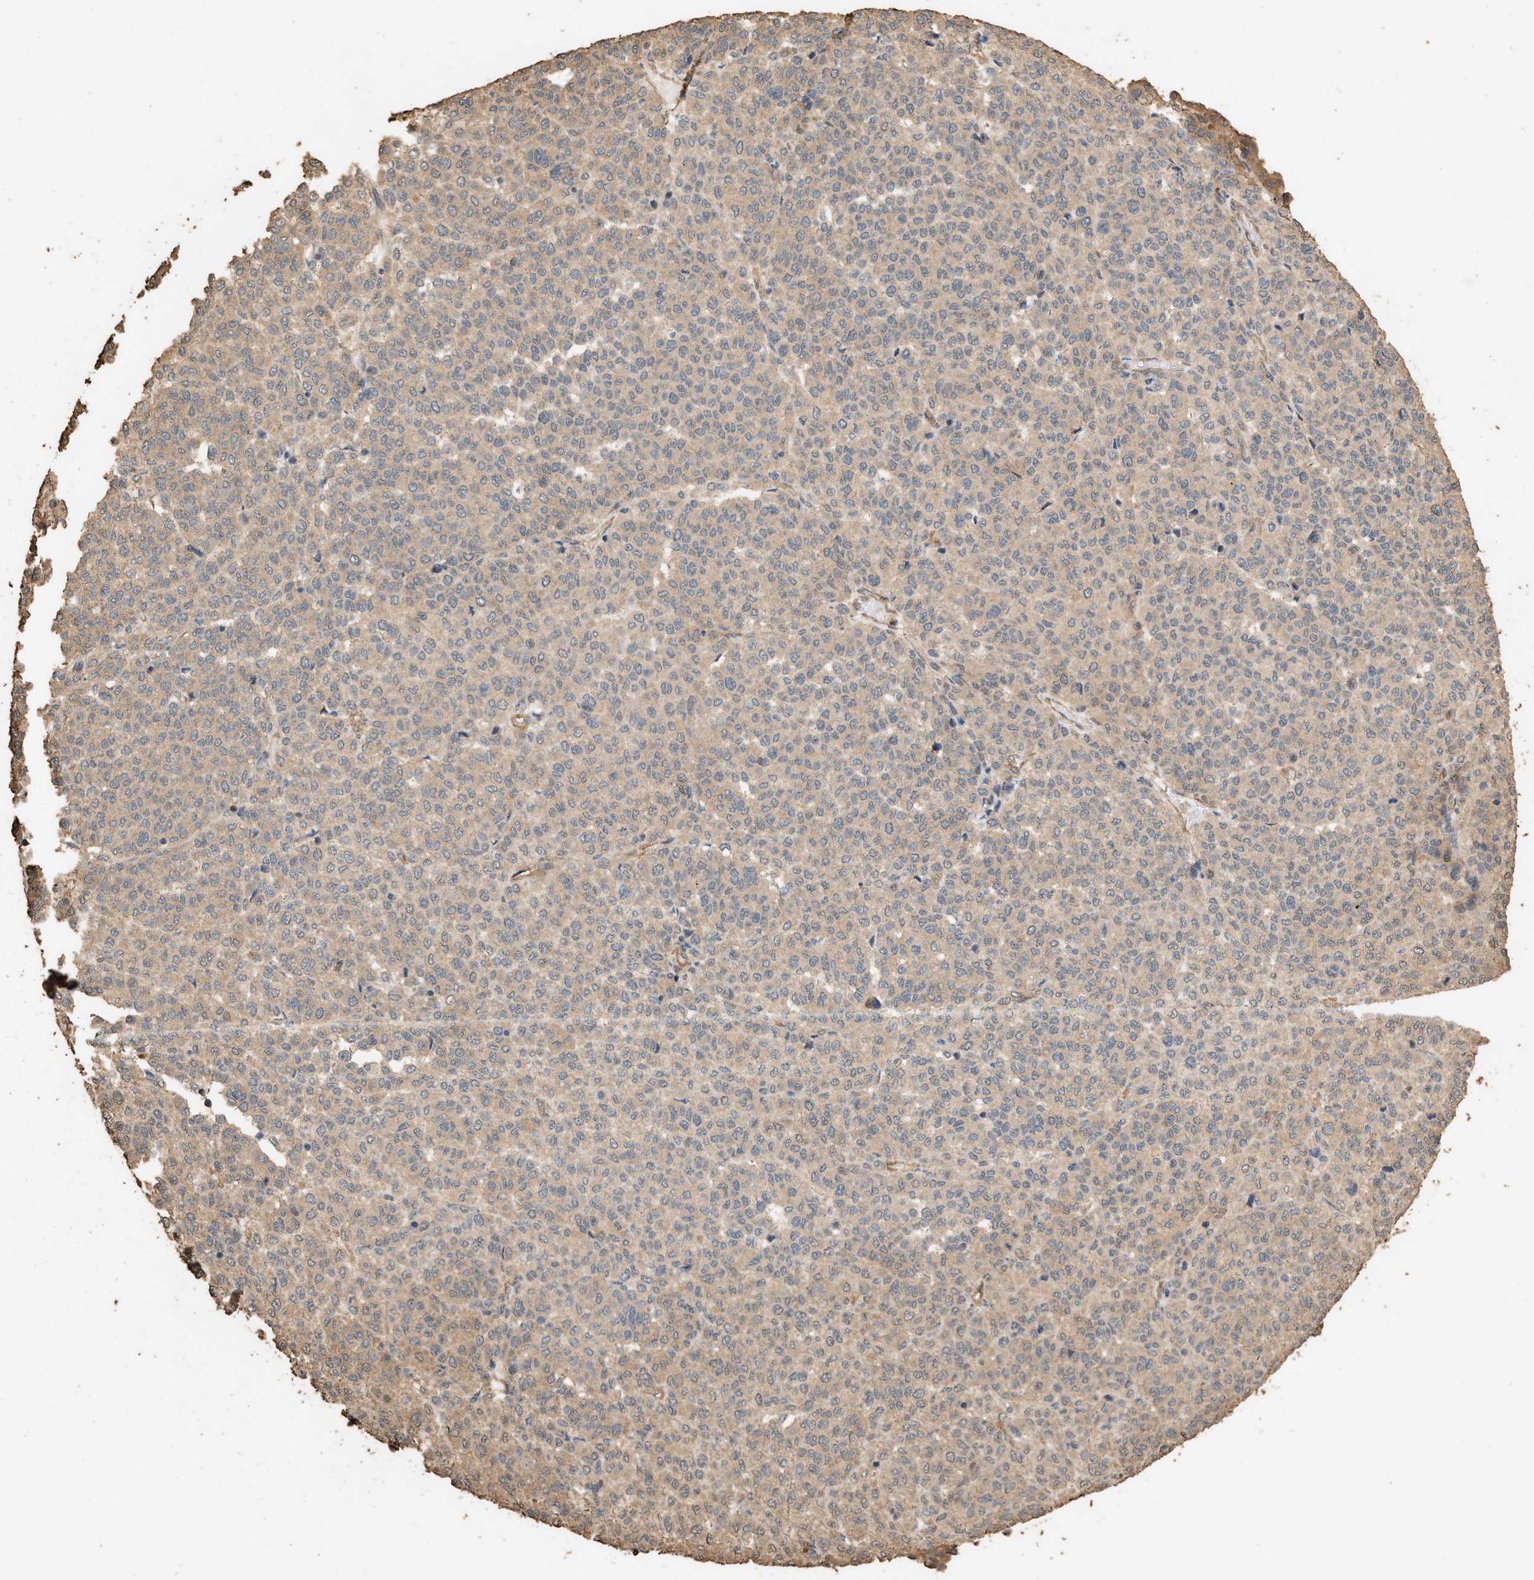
{"staining": {"intensity": "weak", "quantity": ">75%", "location": "cytoplasmic/membranous"}, "tissue": "melanoma", "cell_type": "Tumor cells", "image_type": "cancer", "snomed": [{"axis": "morphology", "description": "Malignant melanoma, Metastatic site"}, {"axis": "topography", "description": "Pancreas"}], "caption": "The immunohistochemical stain highlights weak cytoplasmic/membranous positivity in tumor cells of malignant melanoma (metastatic site) tissue.", "gene": "DCAF7", "patient": {"sex": "female", "age": 30}}